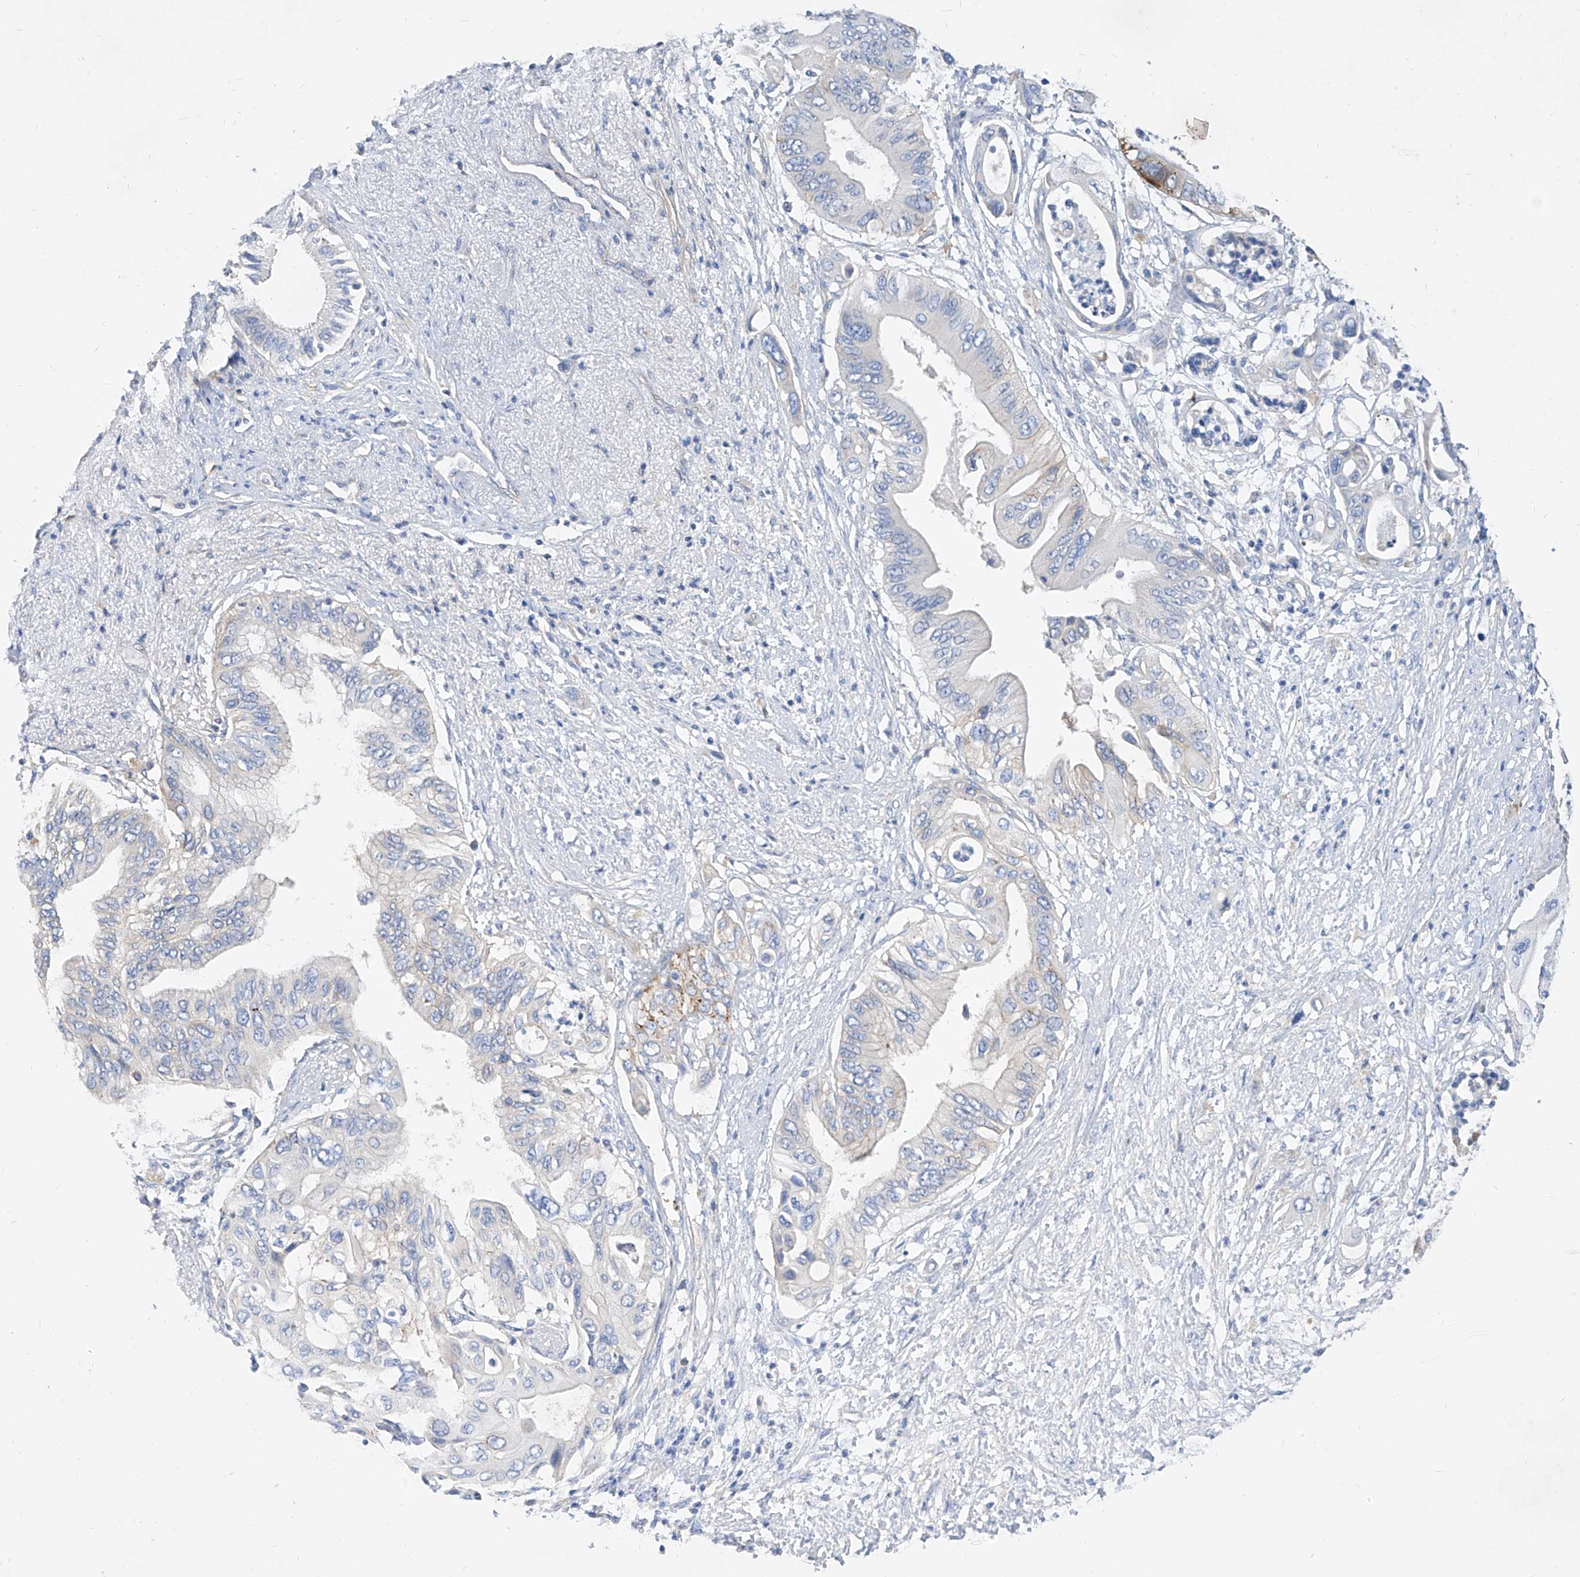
{"staining": {"intensity": "negative", "quantity": "none", "location": "none"}, "tissue": "pancreatic cancer", "cell_type": "Tumor cells", "image_type": "cancer", "snomed": [{"axis": "morphology", "description": "Adenocarcinoma, NOS"}, {"axis": "topography", "description": "Pancreas"}], "caption": "The image displays no staining of tumor cells in adenocarcinoma (pancreatic).", "gene": "SCGB2A1", "patient": {"sex": "male", "age": 66}}